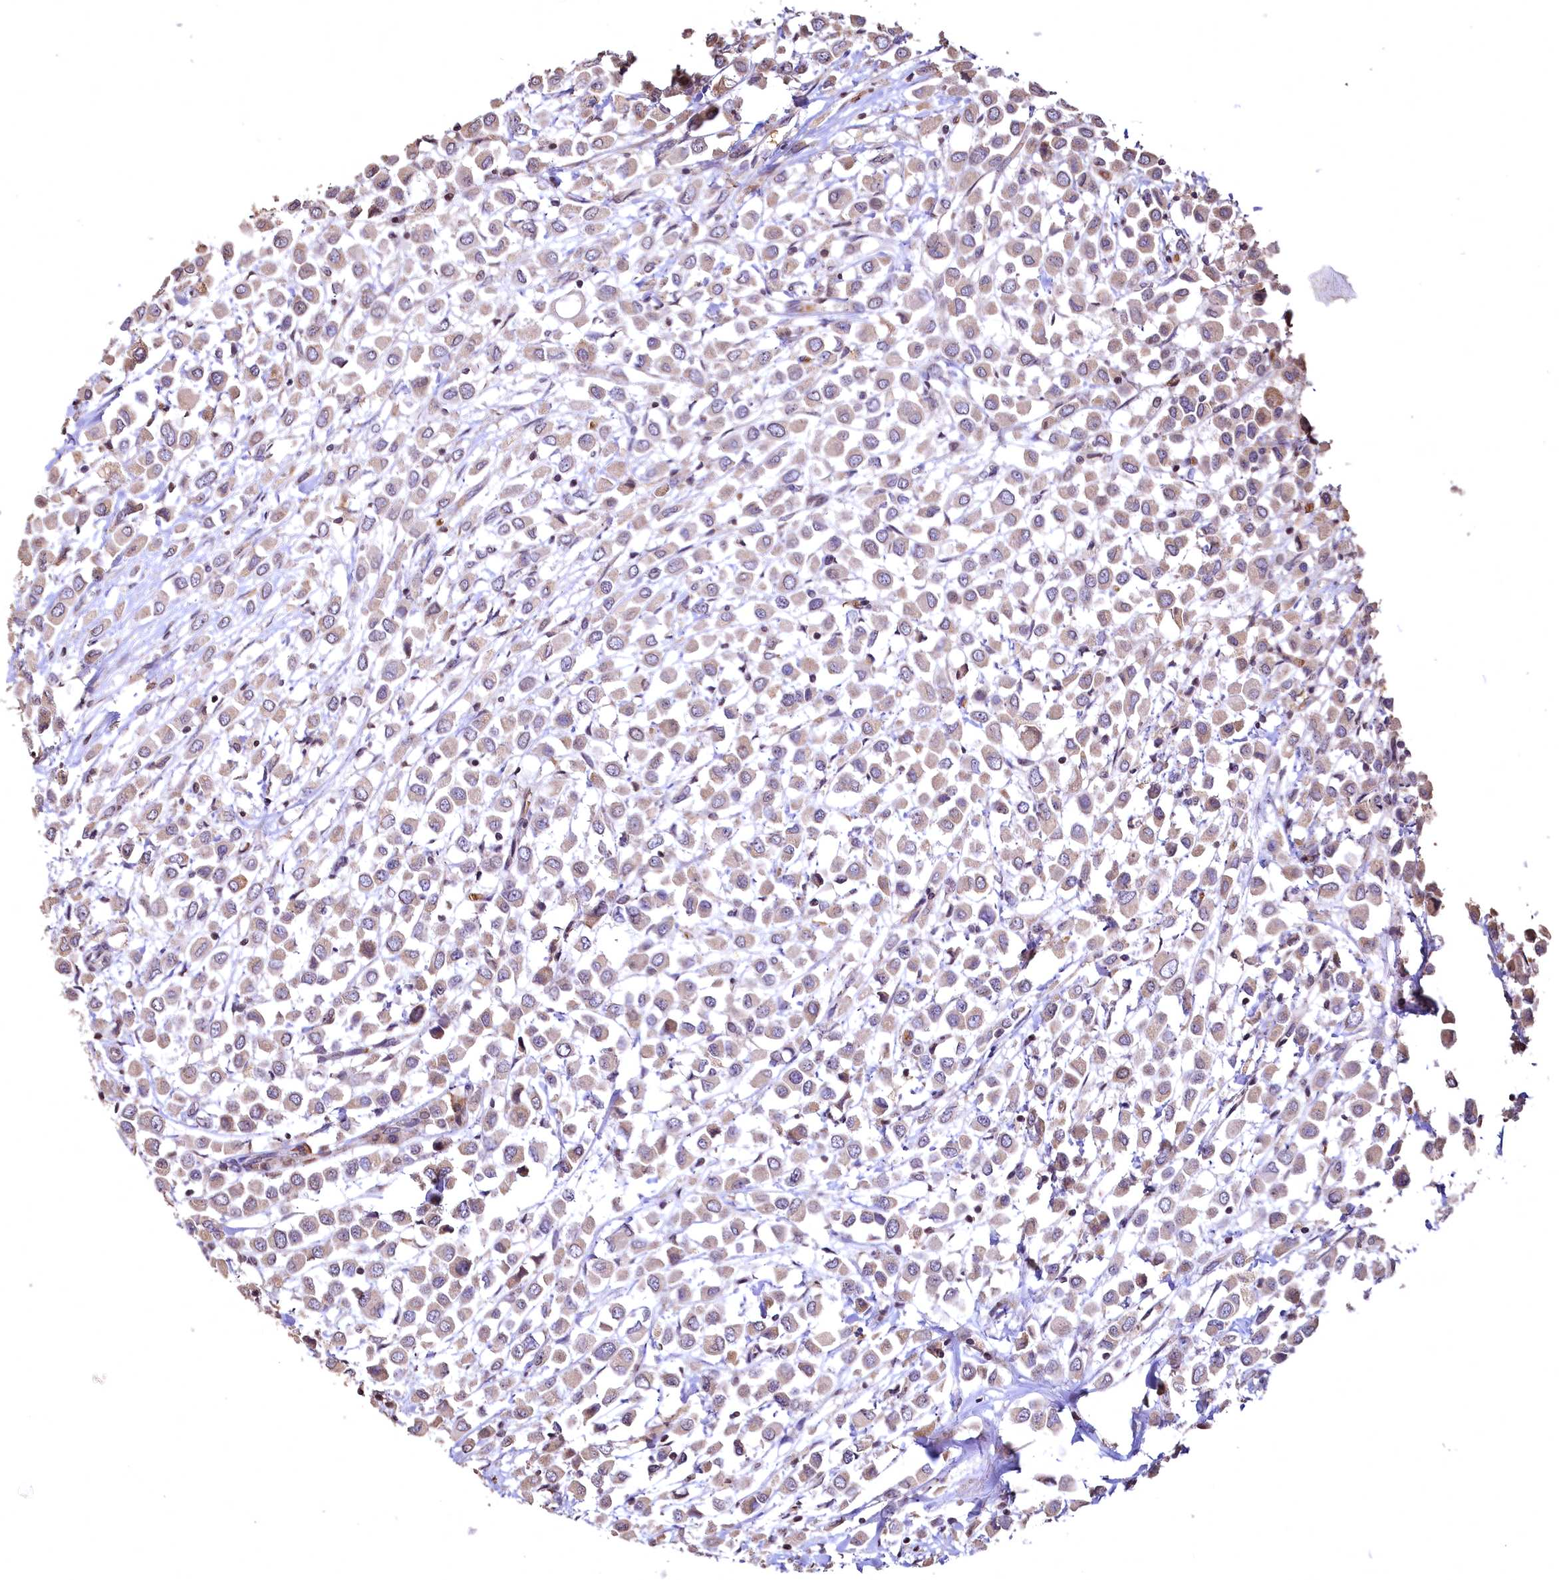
{"staining": {"intensity": "weak", "quantity": ">75%", "location": "cytoplasmic/membranous"}, "tissue": "breast cancer", "cell_type": "Tumor cells", "image_type": "cancer", "snomed": [{"axis": "morphology", "description": "Duct carcinoma"}, {"axis": "topography", "description": "Breast"}], "caption": "Breast infiltrating ductal carcinoma tissue shows weak cytoplasmic/membranous staining in approximately >75% of tumor cells (brown staining indicates protein expression, while blue staining denotes nuclei).", "gene": "SPTA1", "patient": {"sex": "female", "age": 61}}